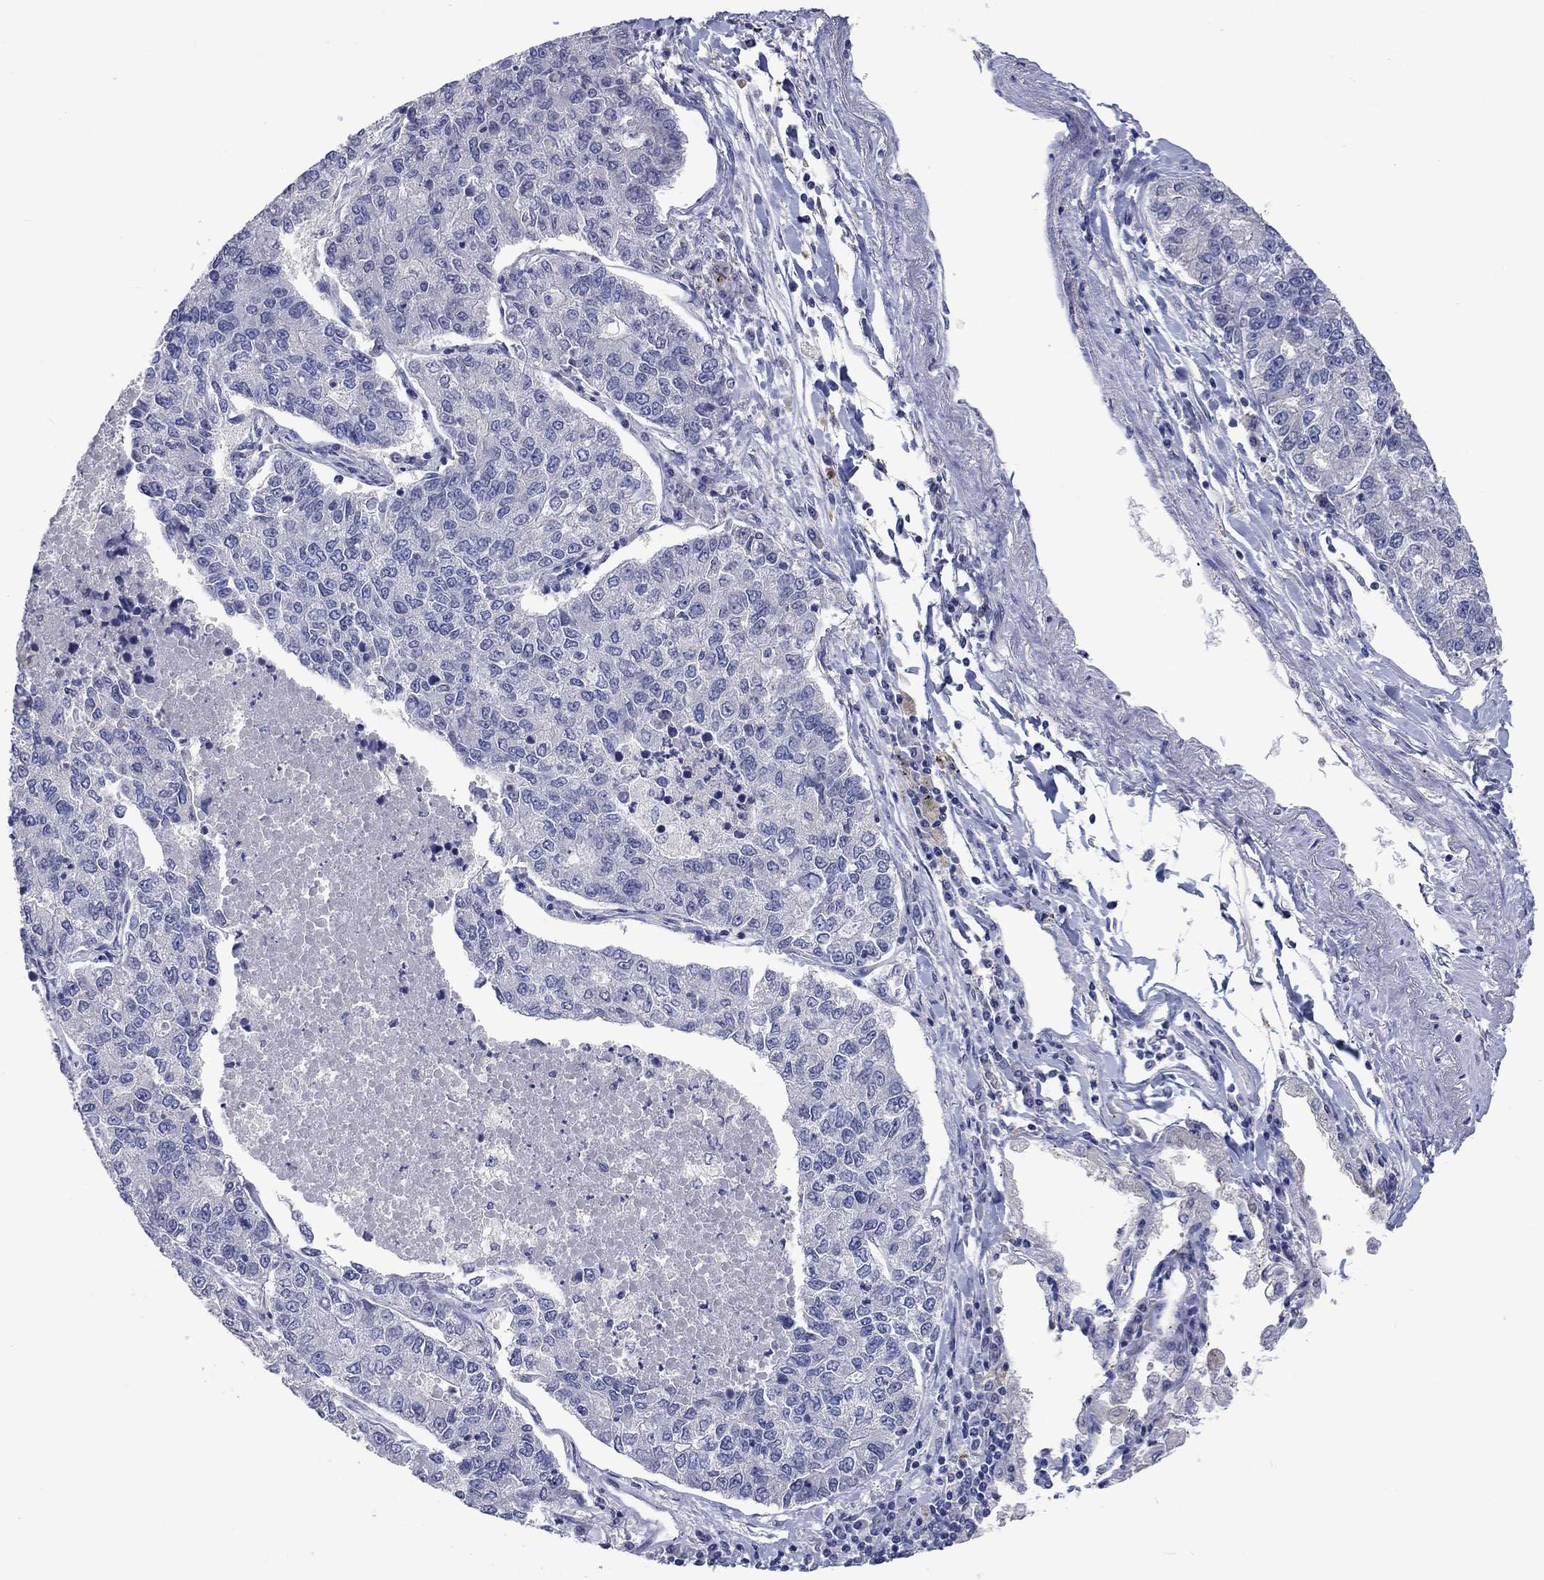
{"staining": {"intensity": "negative", "quantity": "none", "location": "none"}, "tissue": "lung cancer", "cell_type": "Tumor cells", "image_type": "cancer", "snomed": [{"axis": "morphology", "description": "Adenocarcinoma, NOS"}, {"axis": "topography", "description": "Lung"}], "caption": "A high-resolution histopathology image shows IHC staining of lung adenocarcinoma, which demonstrates no significant positivity in tumor cells. (IHC, brightfield microscopy, high magnification).", "gene": "TOMM20L", "patient": {"sex": "male", "age": 49}}